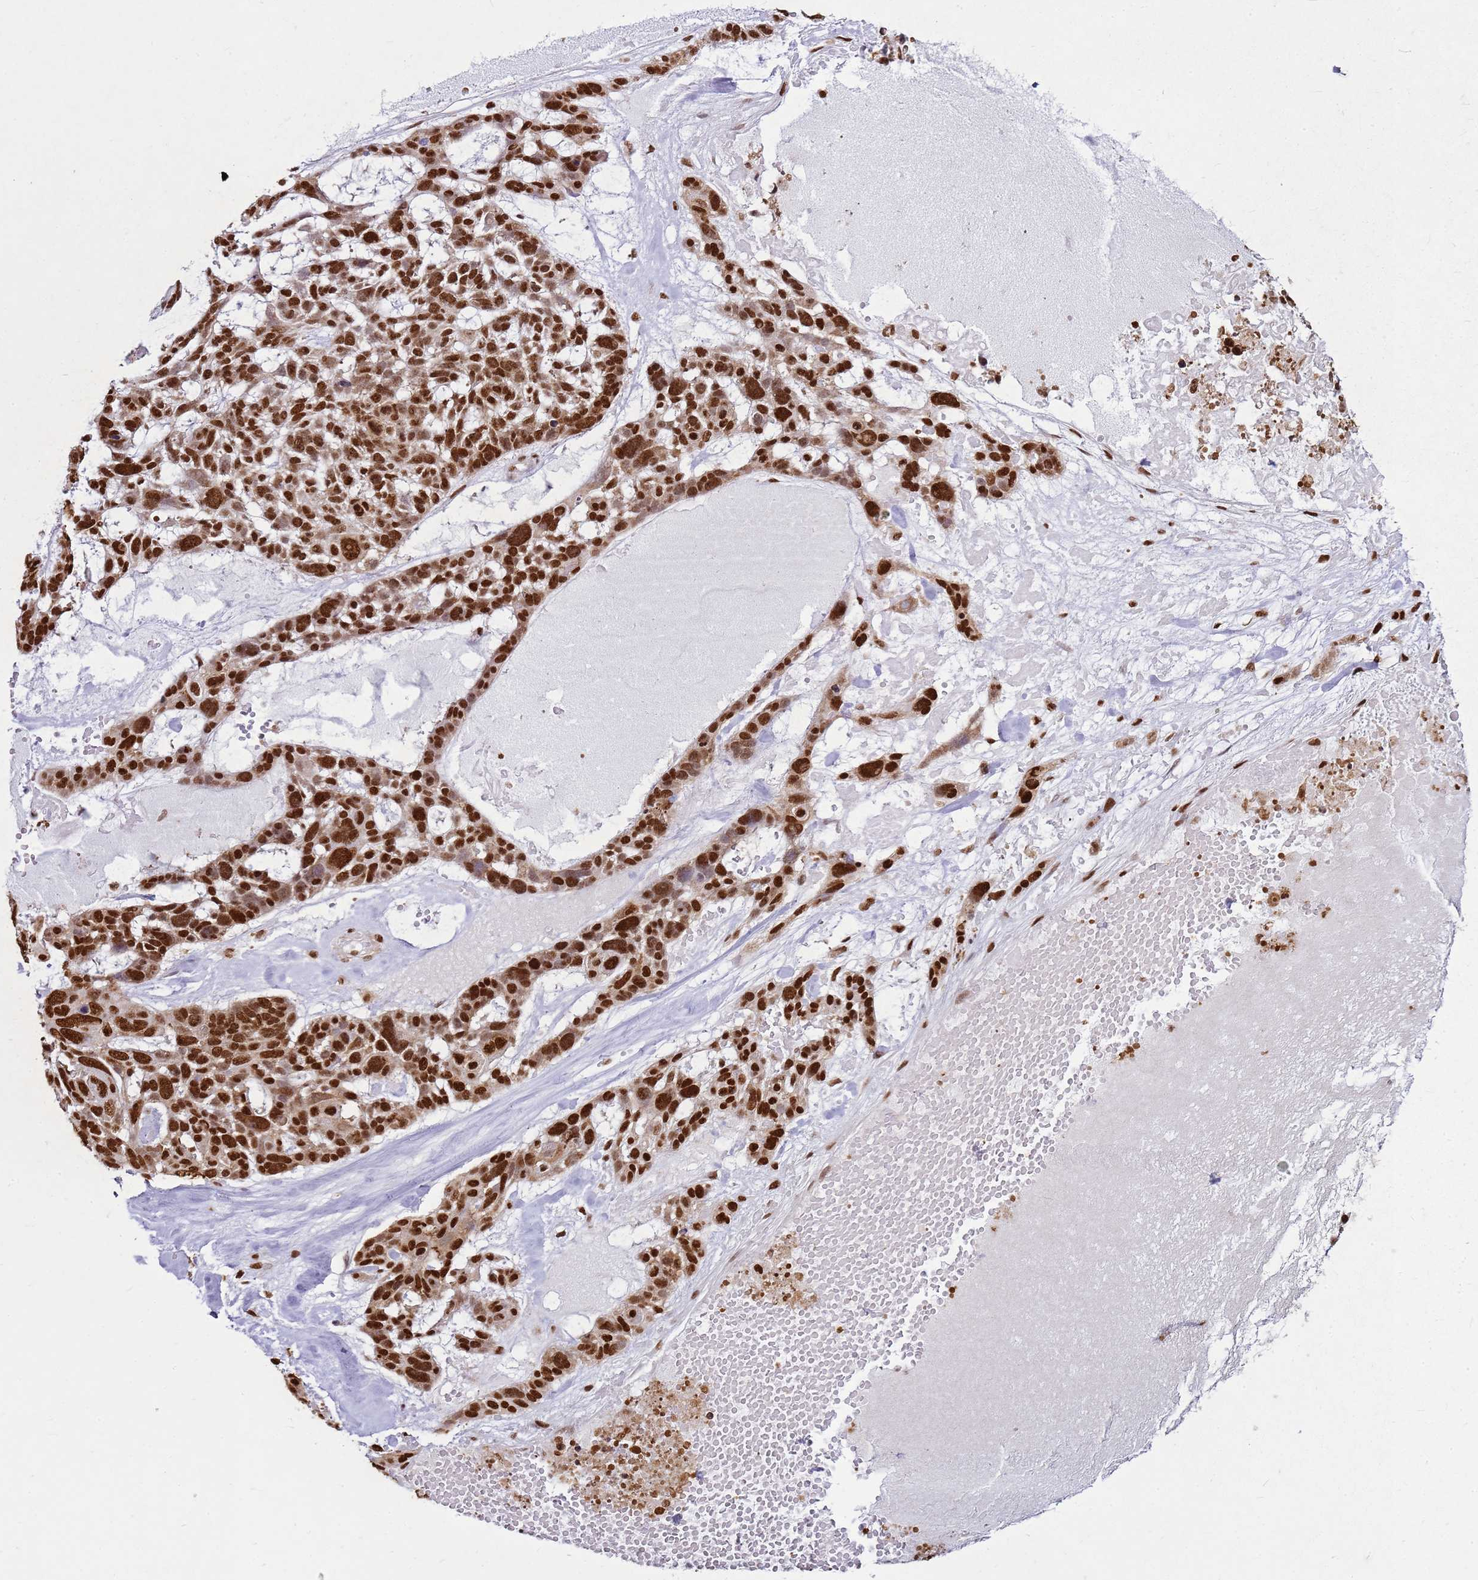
{"staining": {"intensity": "strong", "quantity": ">75%", "location": "nuclear"}, "tissue": "skin cancer", "cell_type": "Tumor cells", "image_type": "cancer", "snomed": [{"axis": "morphology", "description": "Basal cell carcinoma"}, {"axis": "topography", "description": "Skin"}], "caption": "Human basal cell carcinoma (skin) stained with a brown dye displays strong nuclear positive positivity in approximately >75% of tumor cells.", "gene": "APEX1", "patient": {"sex": "male", "age": 88}}